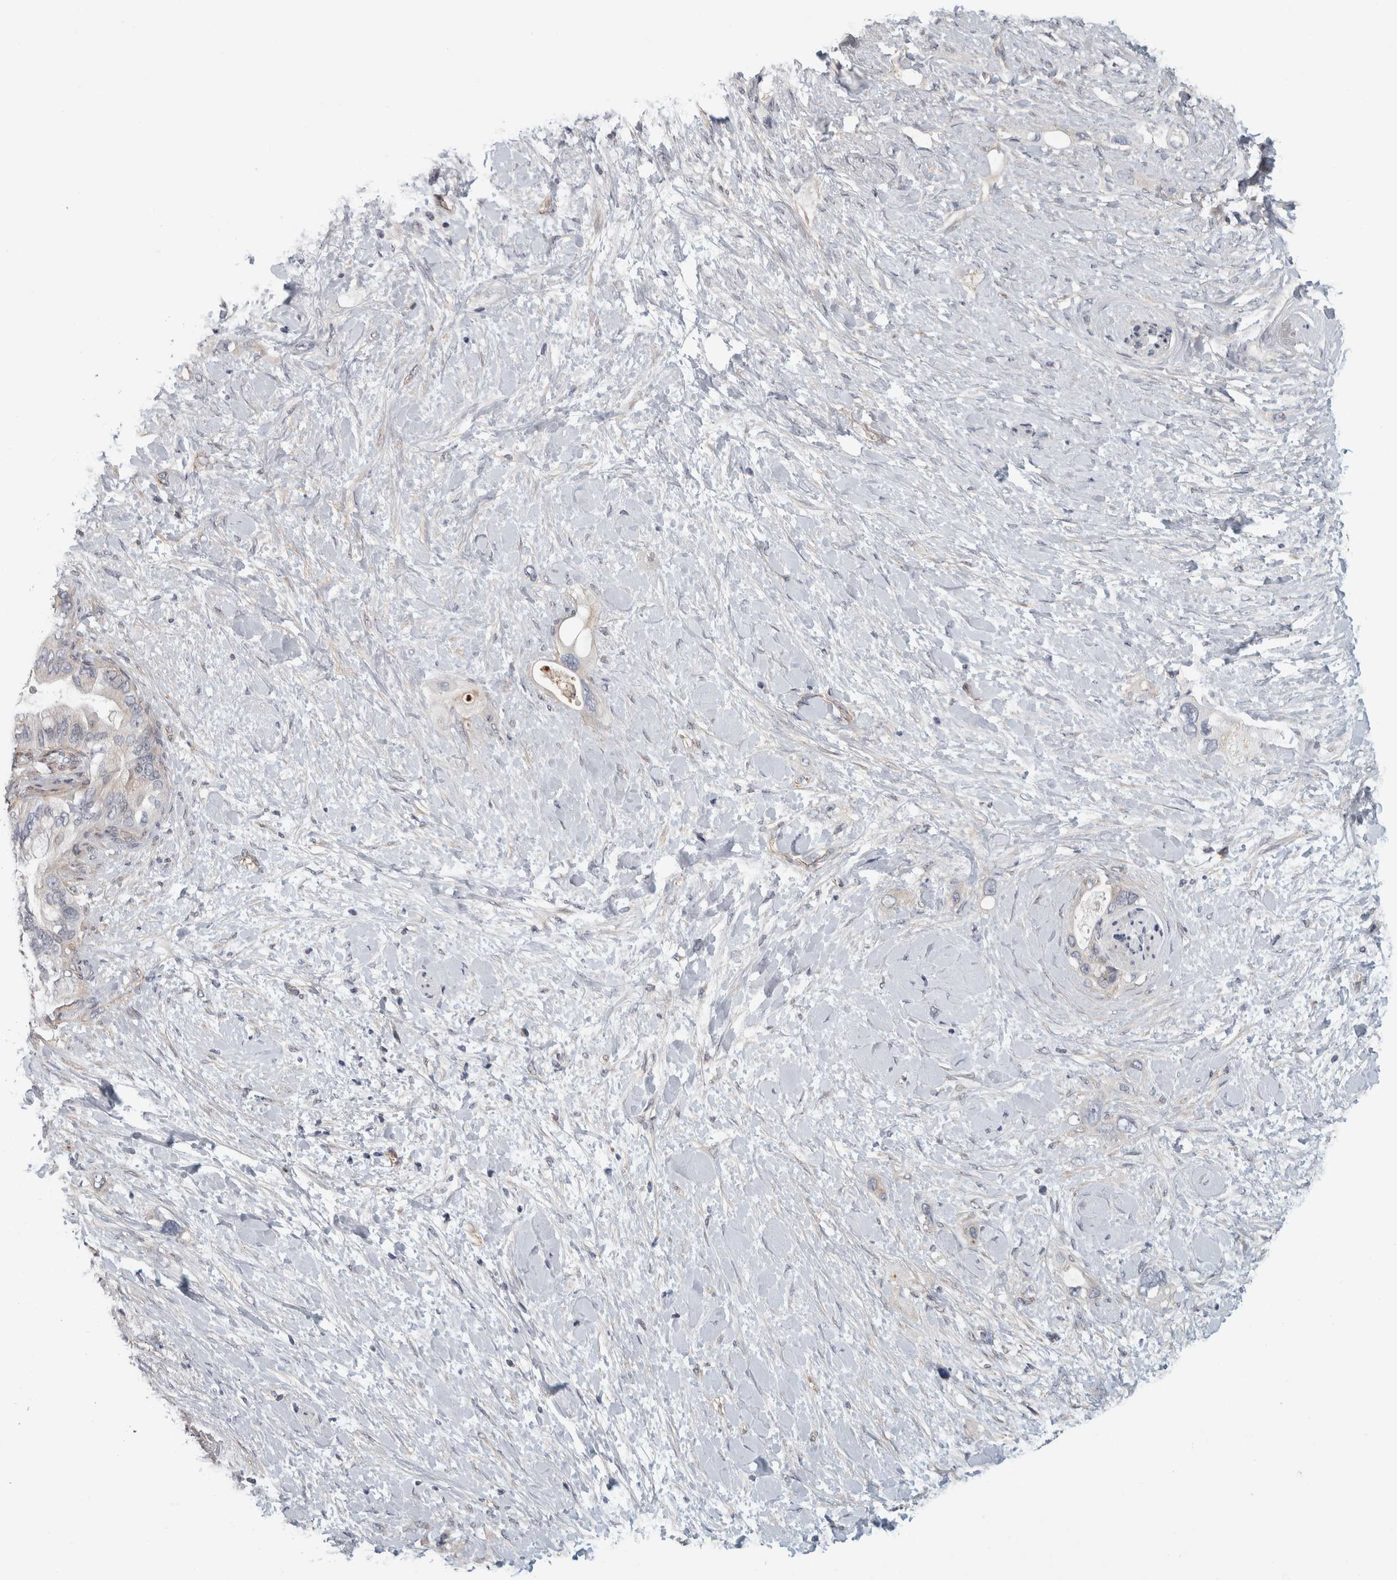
{"staining": {"intensity": "weak", "quantity": "<25%", "location": "cytoplasmic/membranous"}, "tissue": "pancreatic cancer", "cell_type": "Tumor cells", "image_type": "cancer", "snomed": [{"axis": "morphology", "description": "Adenocarcinoma, NOS"}, {"axis": "topography", "description": "Pancreas"}], "caption": "Immunohistochemistry image of neoplastic tissue: human adenocarcinoma (pancreatic) stained with DAB shows no significant protein staining in tumor cells.", "gene": "KCNJ3", "patient": {"sex": "female", "age": 56}}